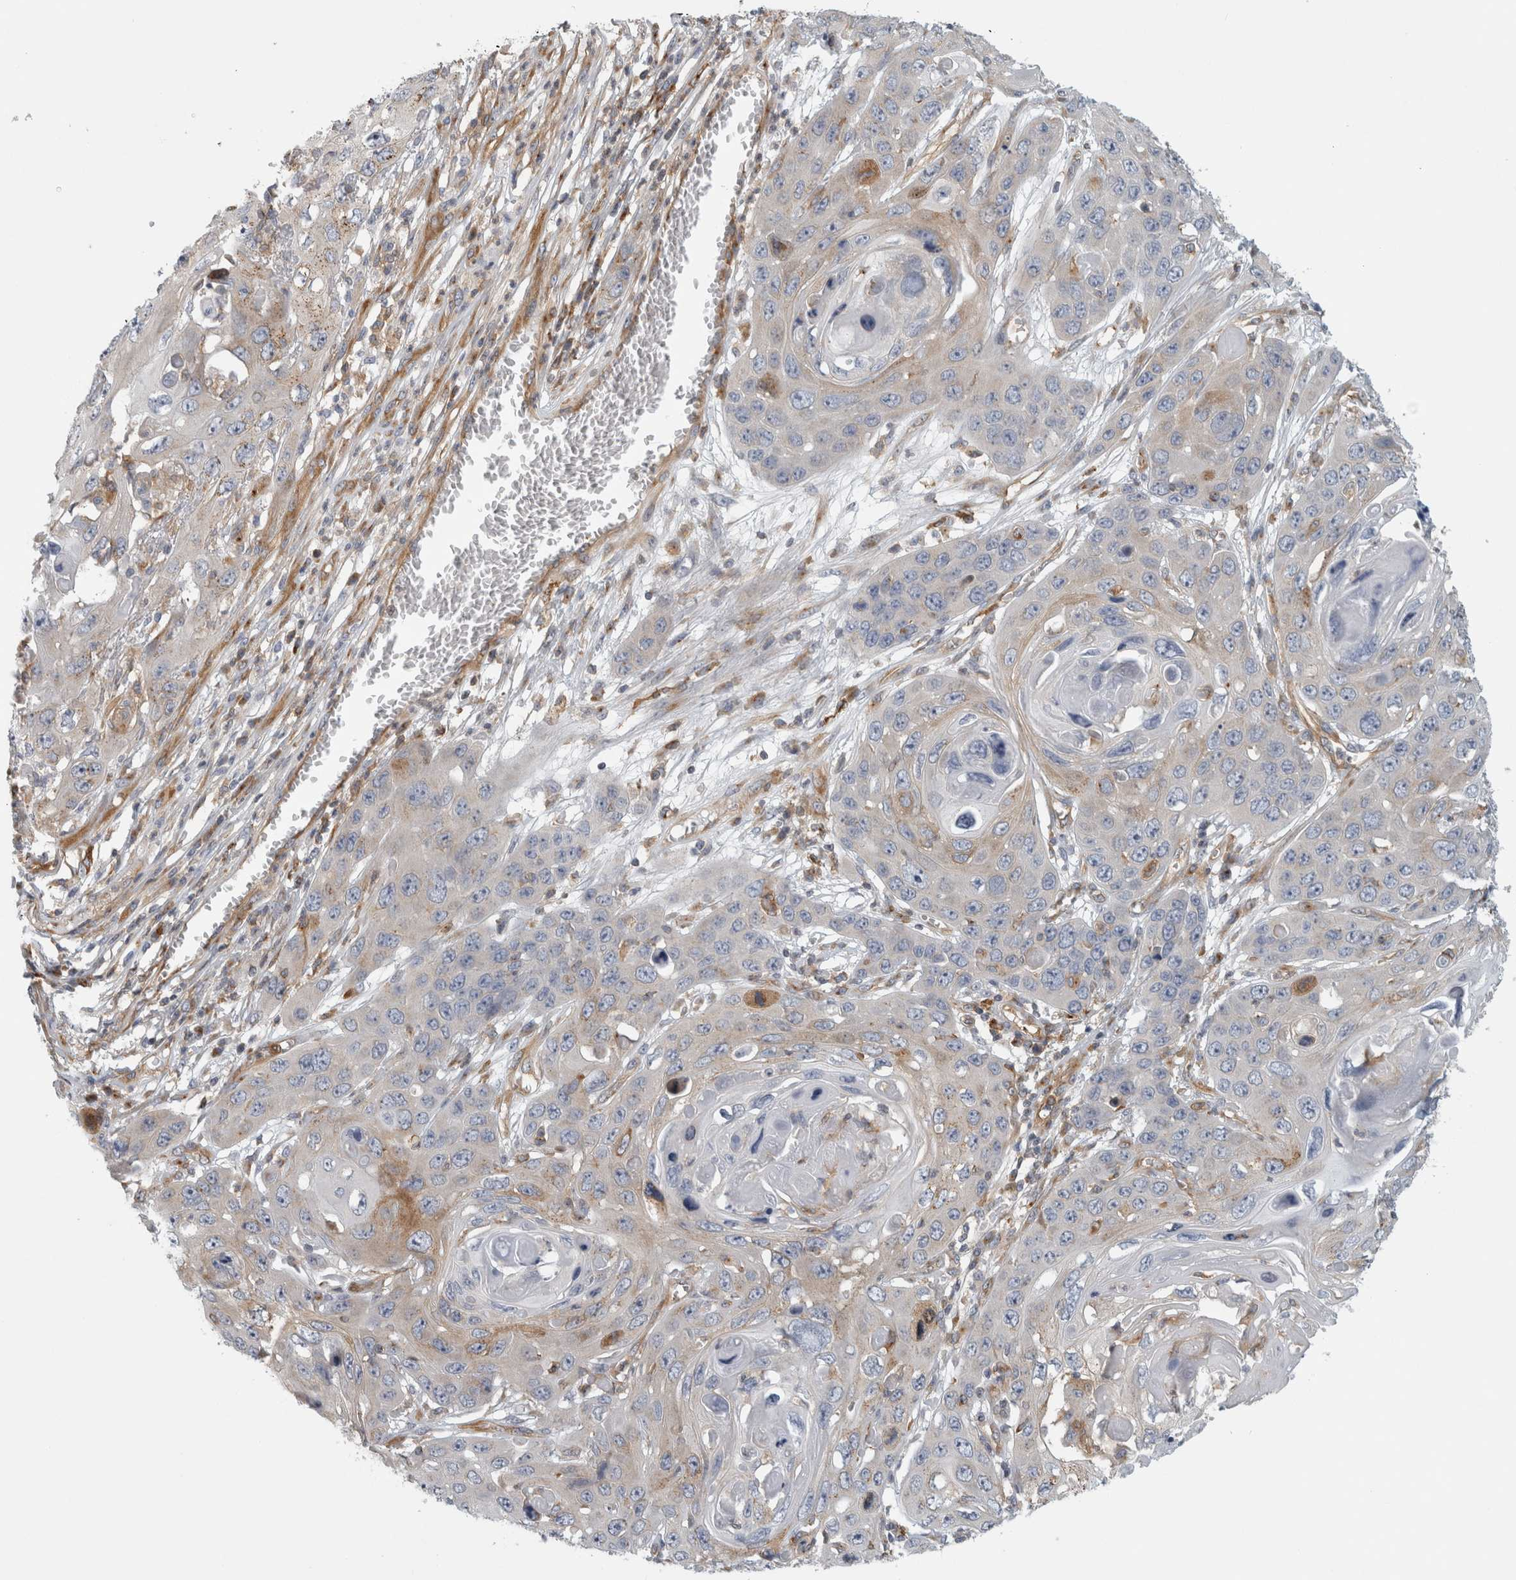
{"staining": {"intensity": "weak", "quantity": "<25%", "location": "cytoplasmic/membranous"}, "tissue": "skin cancer", "cell_type": "Tumor cells", "image_type": "cancer", "snomed": [{"axis": "morphology", "description": "Squamous cell carcinoma, NOS"}, {"axis": "topography", "description": "Skin"}], "caption": "Immunohistochemistry (IHC) of skin squamous cell carcinoma shows no staining in tumor cells. (DAB IHC, high magnification).", "gene": "PEX6", "patient": {"sex": "male", "age": 55}}